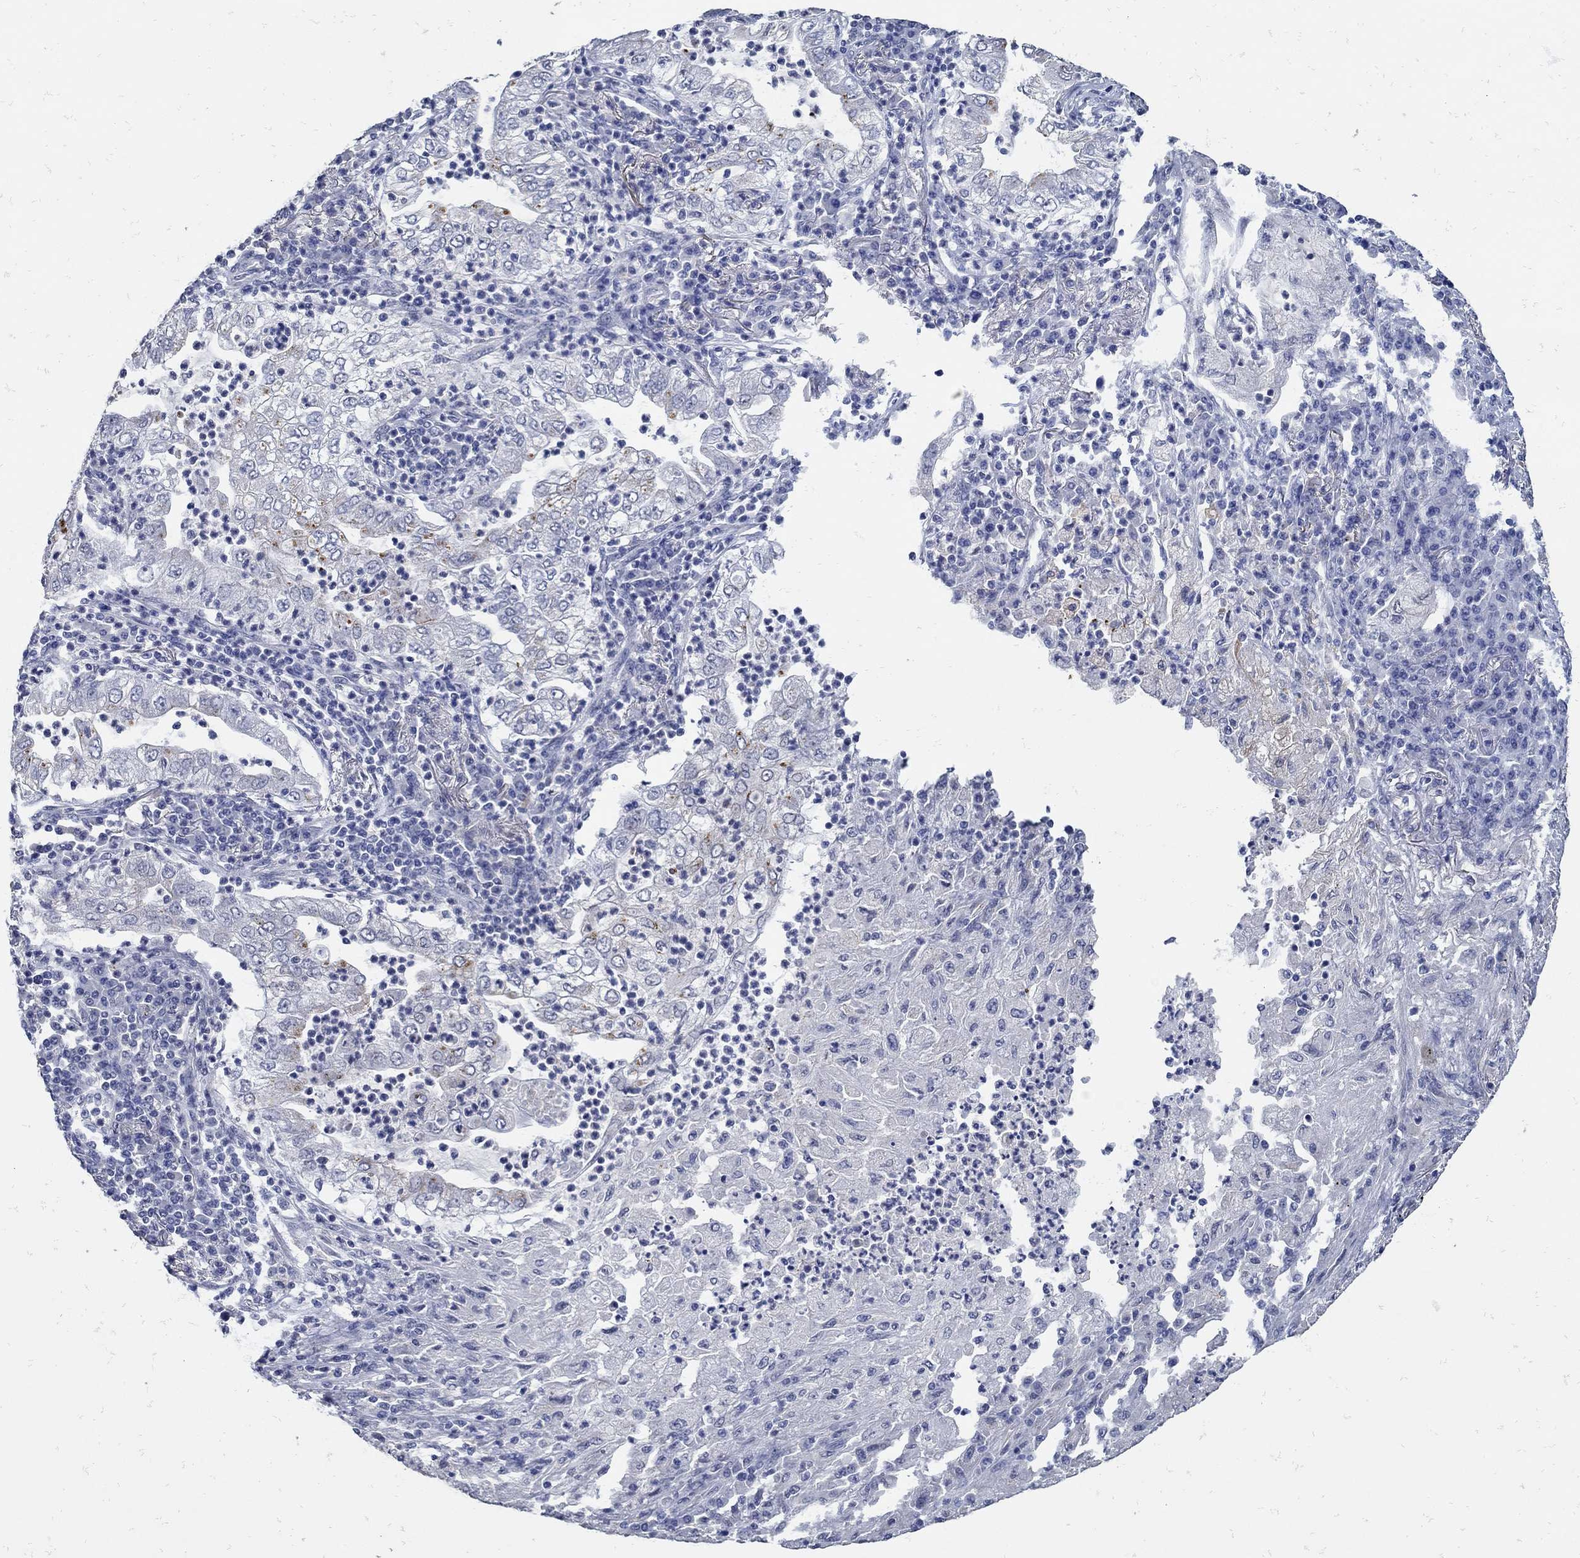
{"staining": {"intensity": "moderate", "quantity": "<25%", "location": "cytoplasmic/membranous"}, "tissue": "lung cancer", "cell_type": "Tumor cells", "image_type": "cancer", "snomed": [{"axis": "morphology", "description": "Adenocarcinoma, NOS"}, {"axis": "topography", "description": "Lung"}], "caption": "Tumor cells show low levels of moderate cytoplasmic/membranous positivity in about <25% of cells in human lung cancer.", "gene": "KCNN3", "patient": {"sex": "female", "age": 73}}